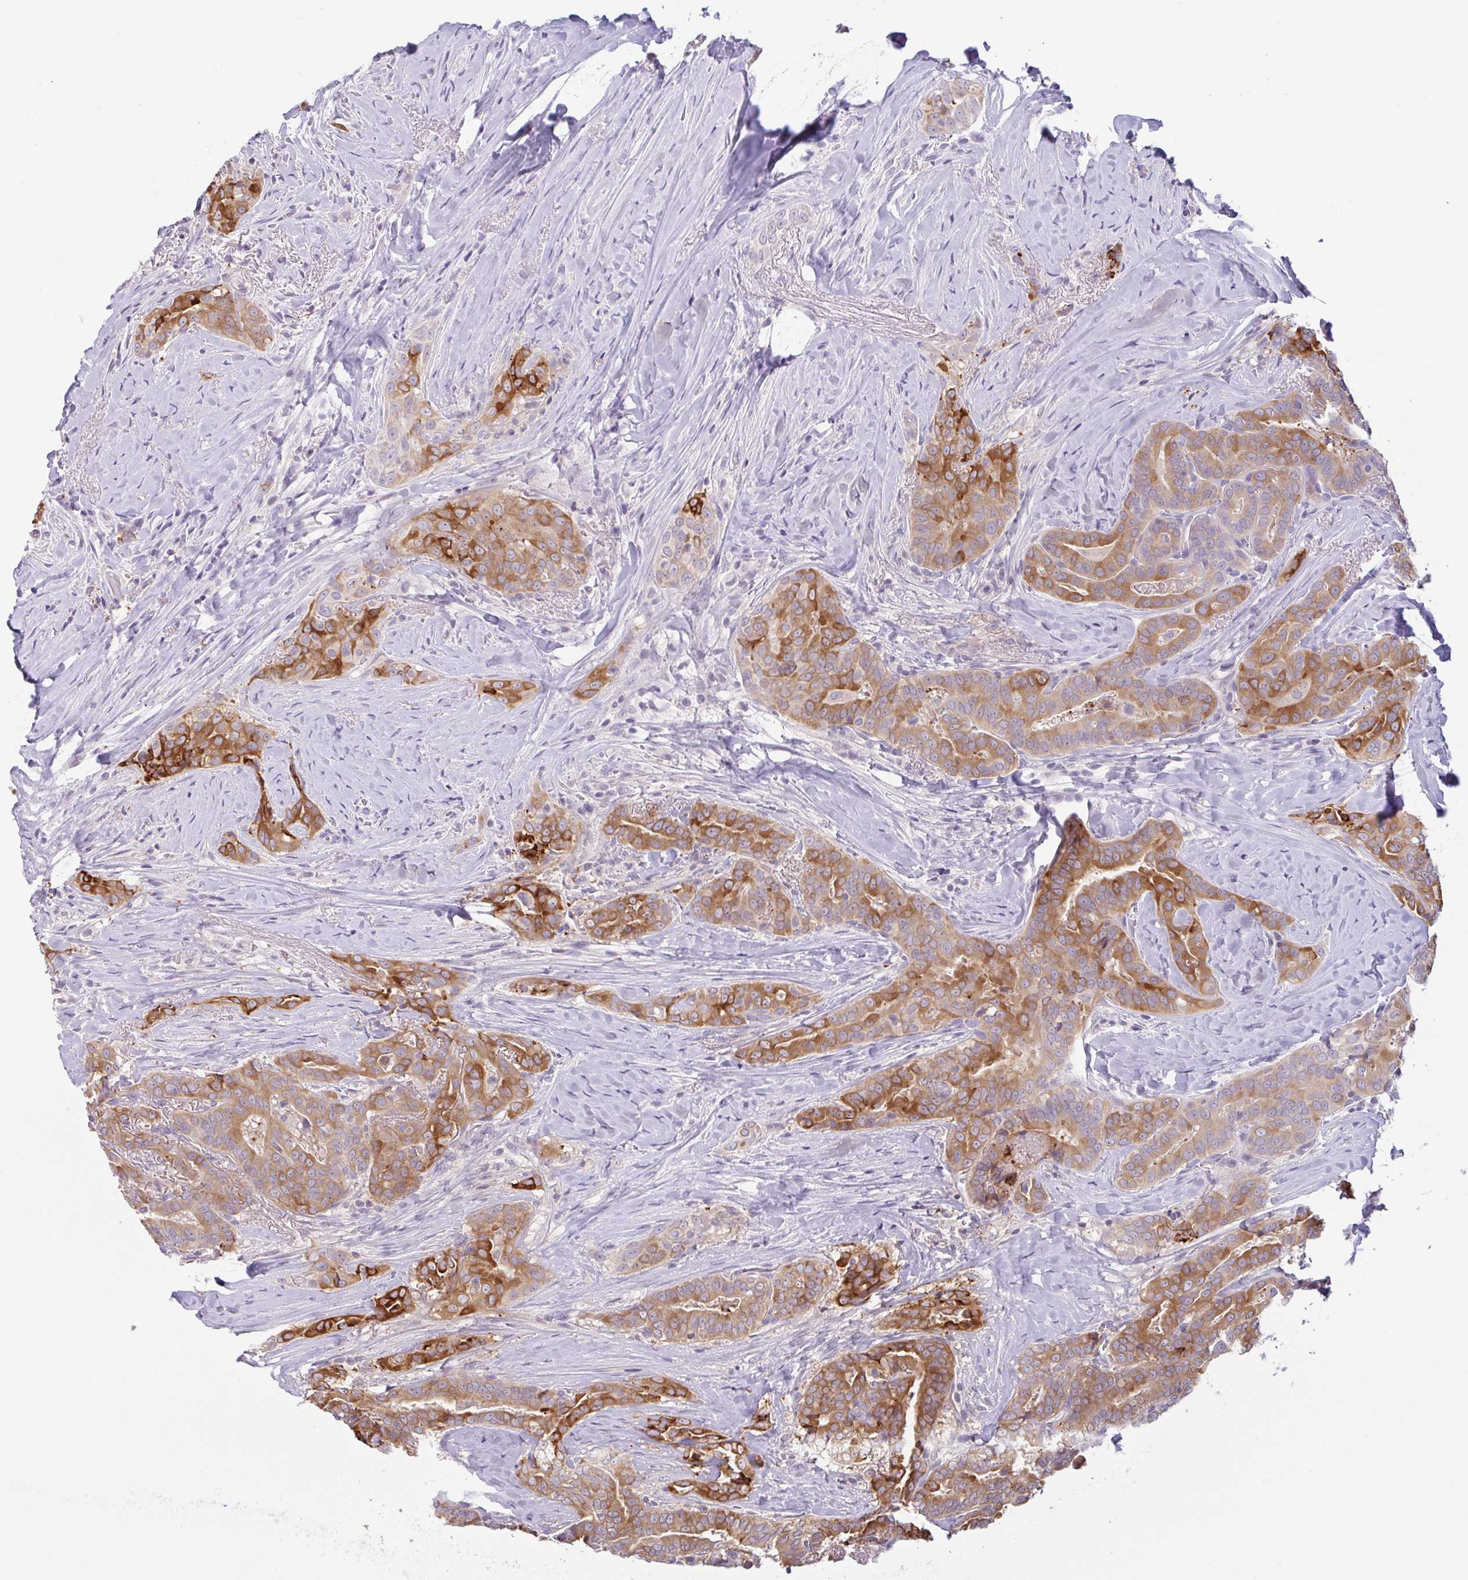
{"staining": {"intensity": "moderate", "quantity": ">75%", "location": "cytoplasmic/membranous"}, "tissue": "thyroid cancer", "cell_type": "Tumor cells", "image_type": "cancer", "snomed": [{"axis": "morphology", "description": "Papillary adenocarcinoma, NOS"}, {"axis": "topography", "description": "Thyroid gland"}], "caption": "Immunohistochemical staining of thyroid papillary adenocarcinoma demonstrates medium levels of moderate cytoplasmic/membranous expression in about >75% of tumor cells.", "gene": "CTSE", "patient": {"sex": "male", "age": 61}}